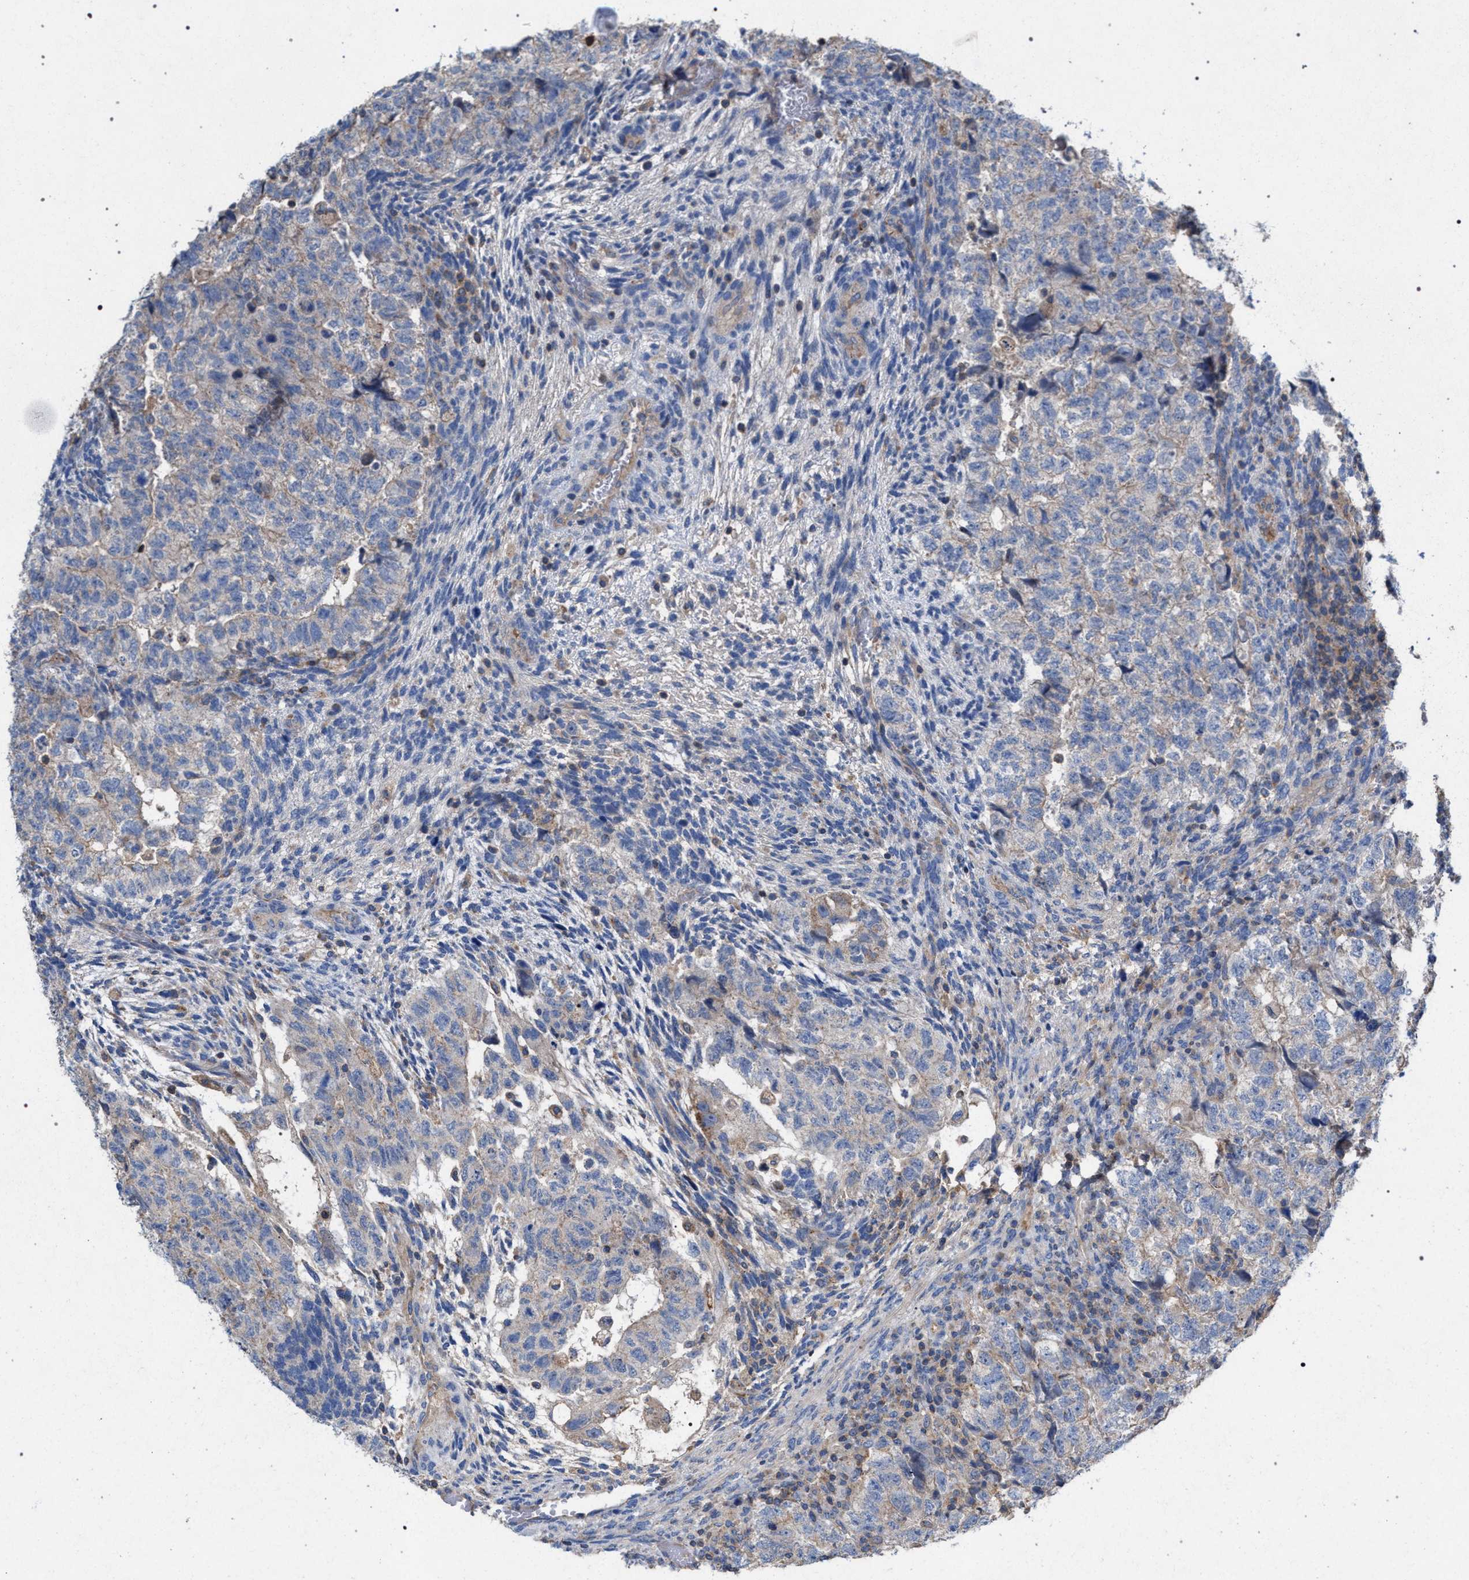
{"staining": {"intensity": "negative", "quantity": "none", "location": "none"}, "tissue": "testis cancer", "cell_type": "Tumor cells", "image_type": "cancer", "snomed": [{"axis": "morphology", "description": "Carcinoma, Embryonal, NOS"}, {"axis": "topography", "description": "Testis"}], "caption": "A high-resolution micrograph shows immunohistochemistry staining of testis embryonal carcinoma, which demonstrates no significant staining in tumor cells.", "gene": "VPS13A", "patient": {"sex": "male", "age": 36}}